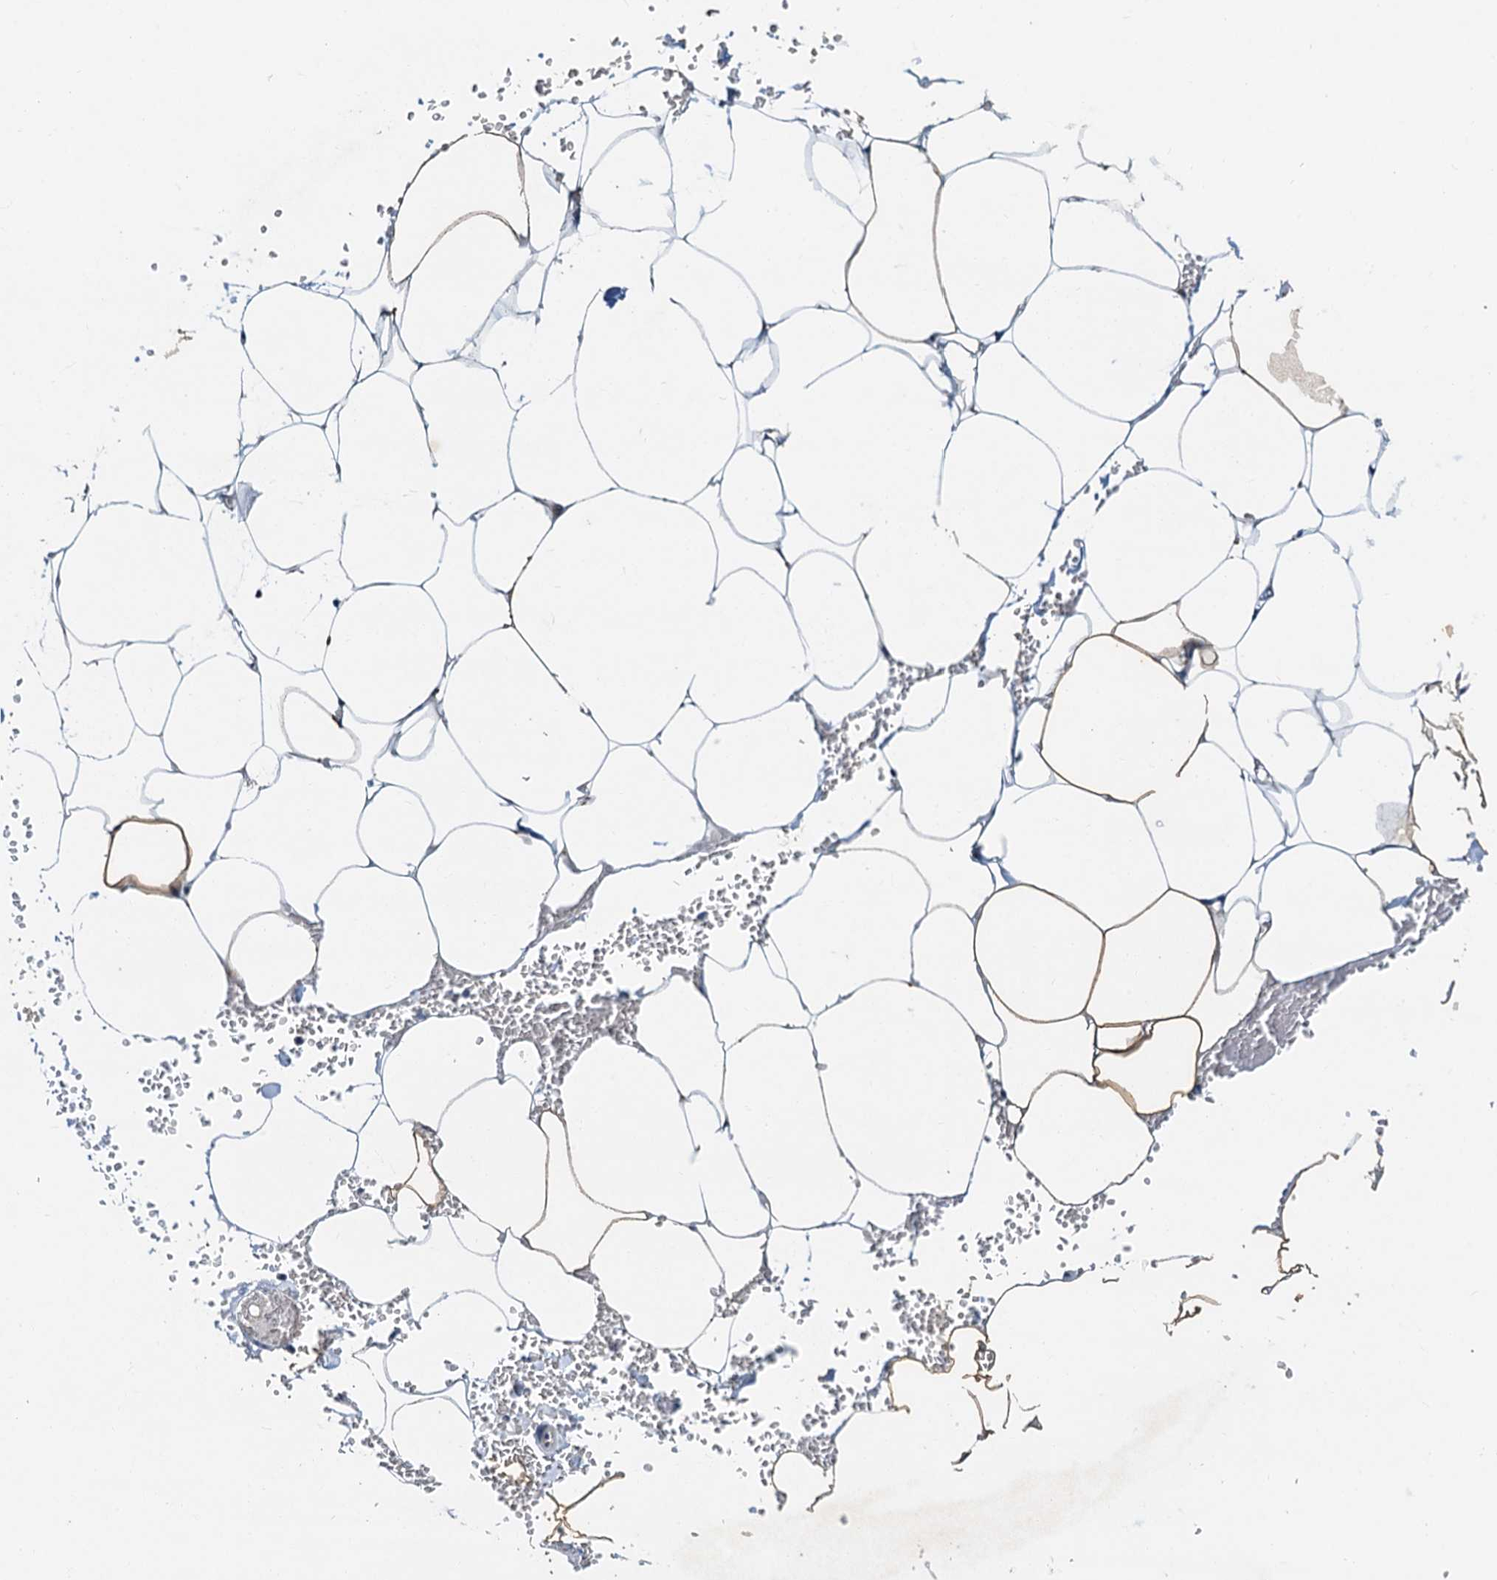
{"staining": {"intensity": "negative", "quantity": "none", "location": "none"}, "tissue": "adipose tissue", "cell_type": "Adipocytes", "image_type": "normal", "snomed": [{"axis": "morphology", "description": "Normal tissue, NOS"}, {"axis": "topography", "description": "Gallbladder"}, {"axis": "topography", "description": "Peripheral nerve tissue"}], "caption": "Adipocytes are negative for protein expression in unremarkable human adipose tissue. (Brightfield microscopy of DAB IHC at high magnification).", "gene": "DNAJC21", "patient": {"sex": "male", "age": 38}}